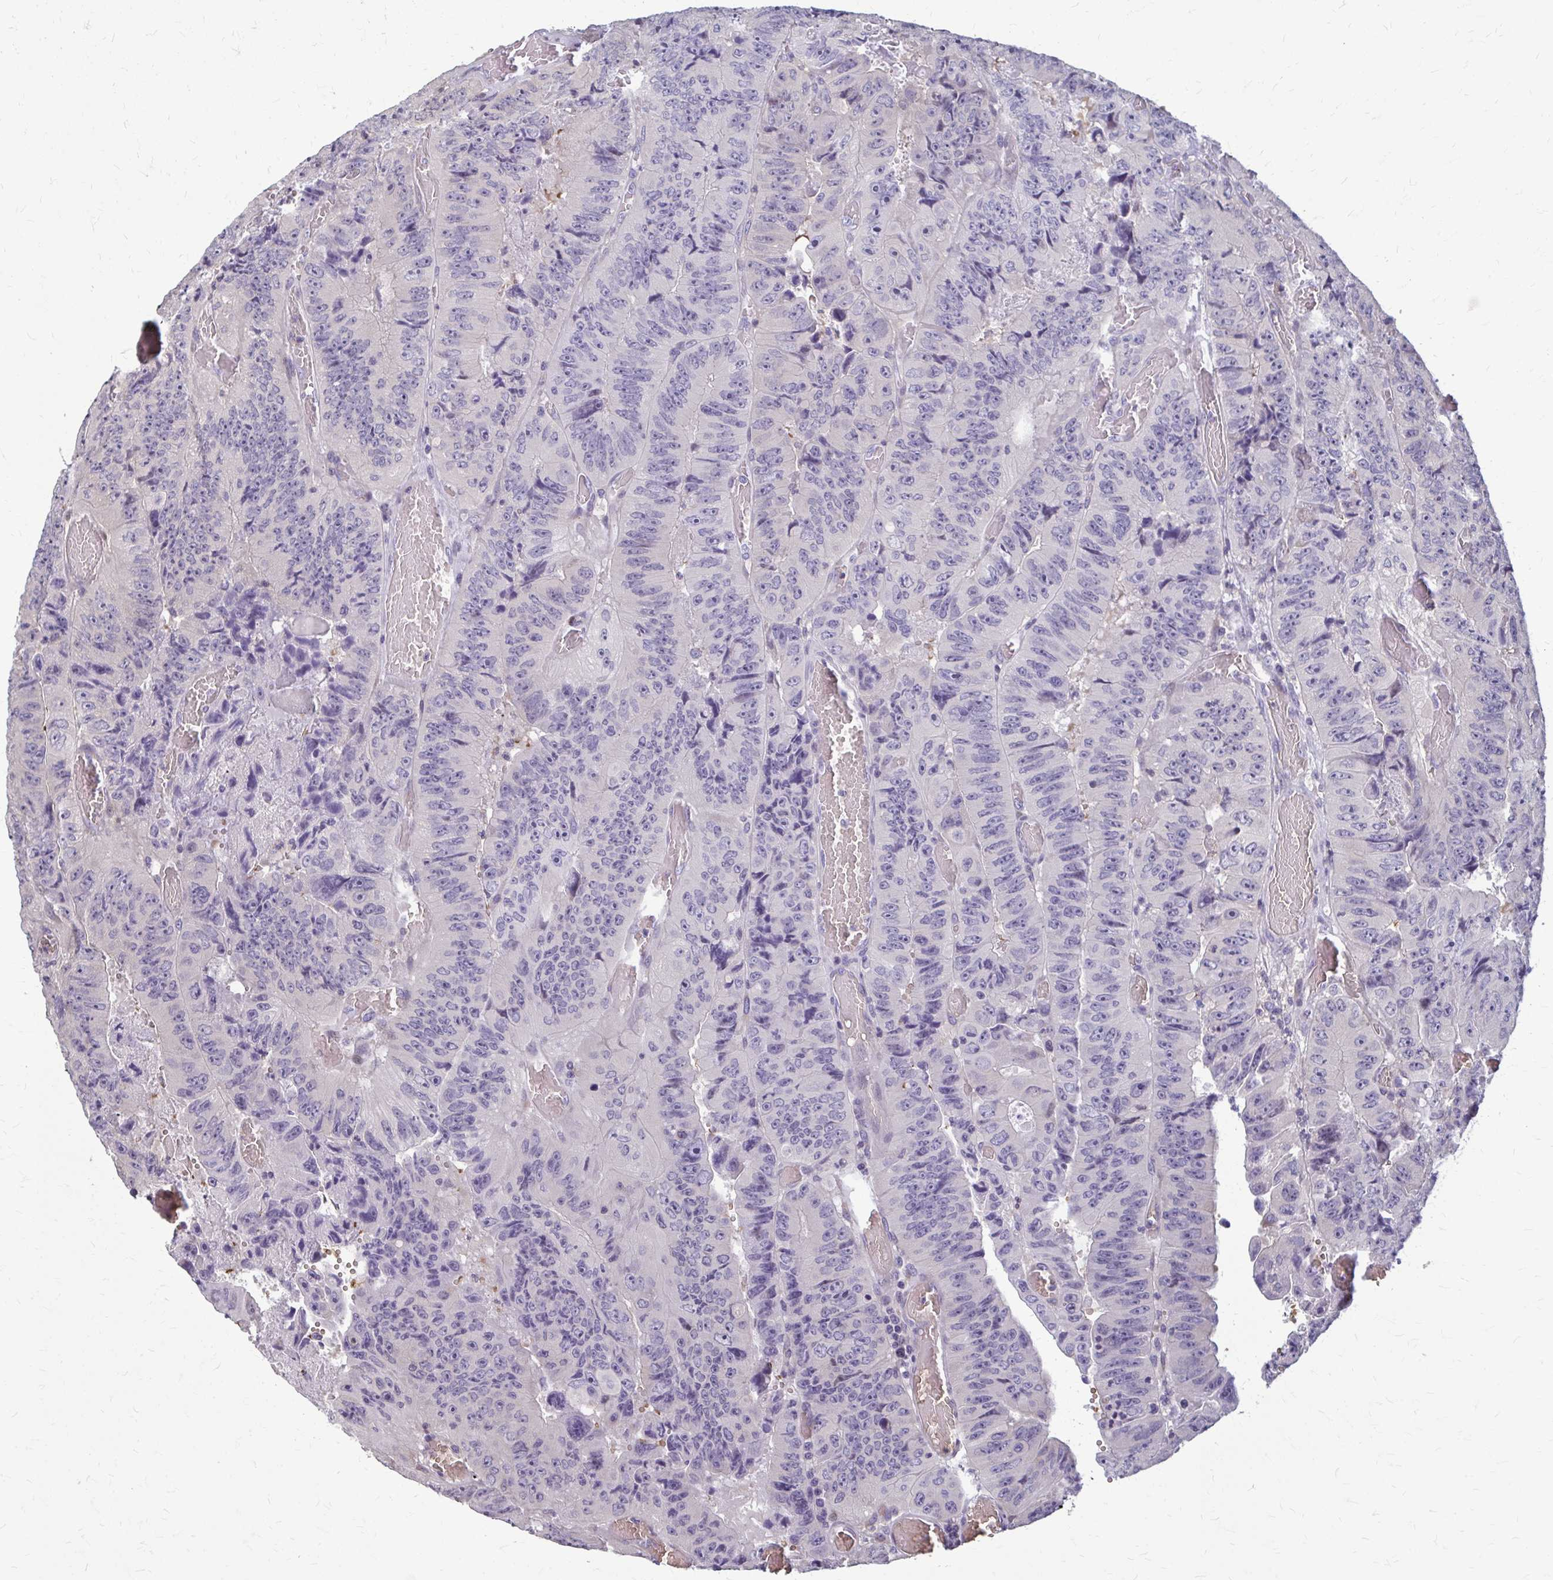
{"staining": {"intensity": "negative", "quantity": "none", "location": "none"}, "tissue": "colorectal cancer", "cell_type": "Tumor cells", "image_type": "cancer", "snomed": [{"axis": "morphology", "description": "Adenocarcinoma, NOS"}, {"axis": "topography", "description": "Colon"}], "caption": "This is a image of IHC staining of colorectal cancer (adenocarcinoma), which shows no expression in tumor cells.", "gene": "ZNF34", "patient": {"sex": "female", "age": 84}}